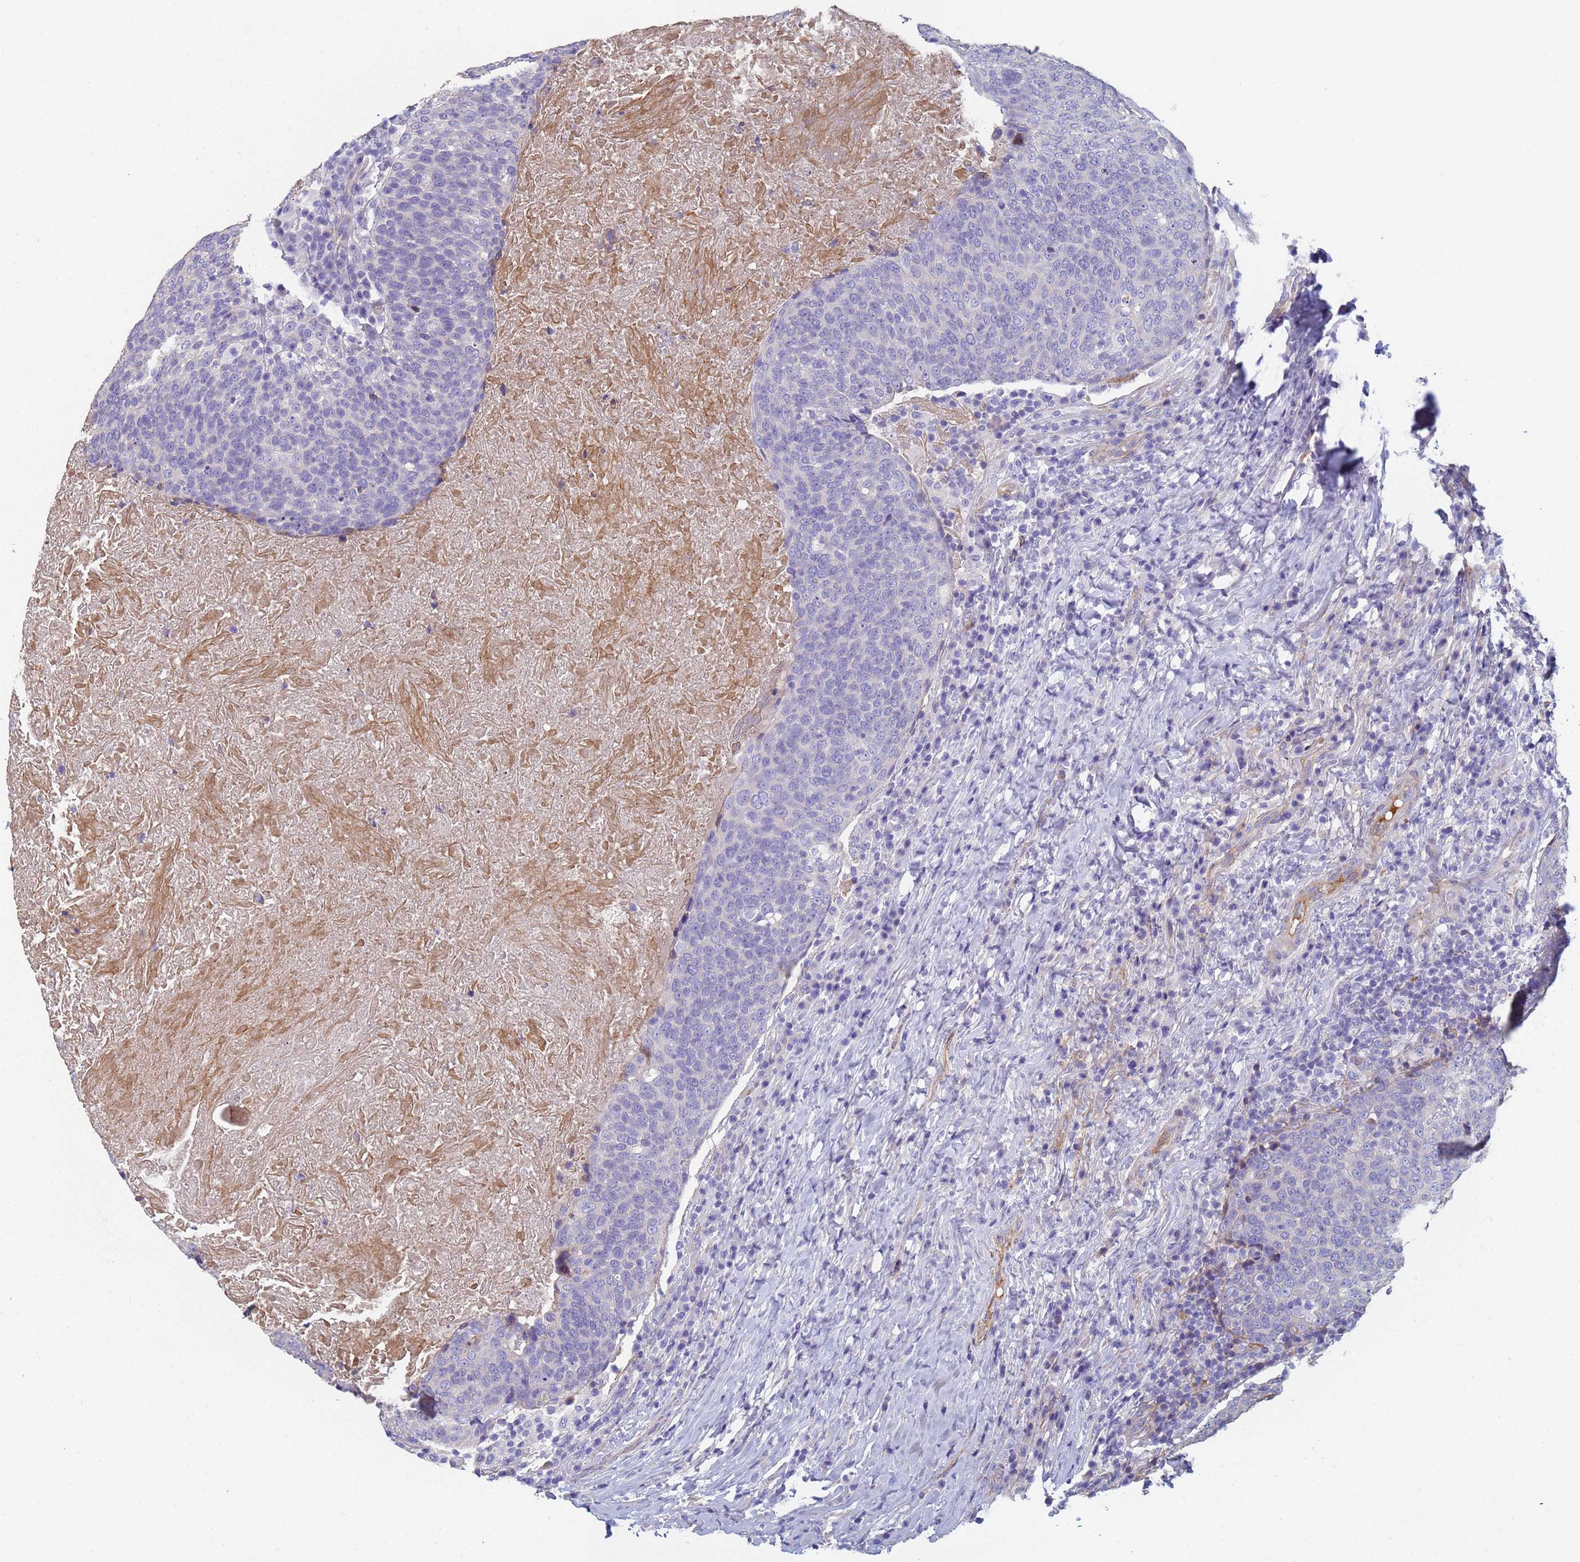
{"staining": {"intensity": "negative", "quantity": "none", "location": "none"}, "tissue": "head and neck cancer", "cell_type": "Tumor cells", "image_type": "cancer", "snomed": [{"axis": "morphology", "description": "Squamous cell carcinoma, NOS"}, {"axis": "morphology", "description": "Squamous cell carcinoma, metastatic, NOS"}, {"axis": "topography", "description": "Lymph node"}, {"axis": "topography", "description": "Head-Neck"}], "caption": "The IHC micrograph has no significant positivity in tumor cells of squamous cell carcinoma (head and neck) tissue.", "gene": "ABCA8", "patient": {"sex": "male", "age": 62}}